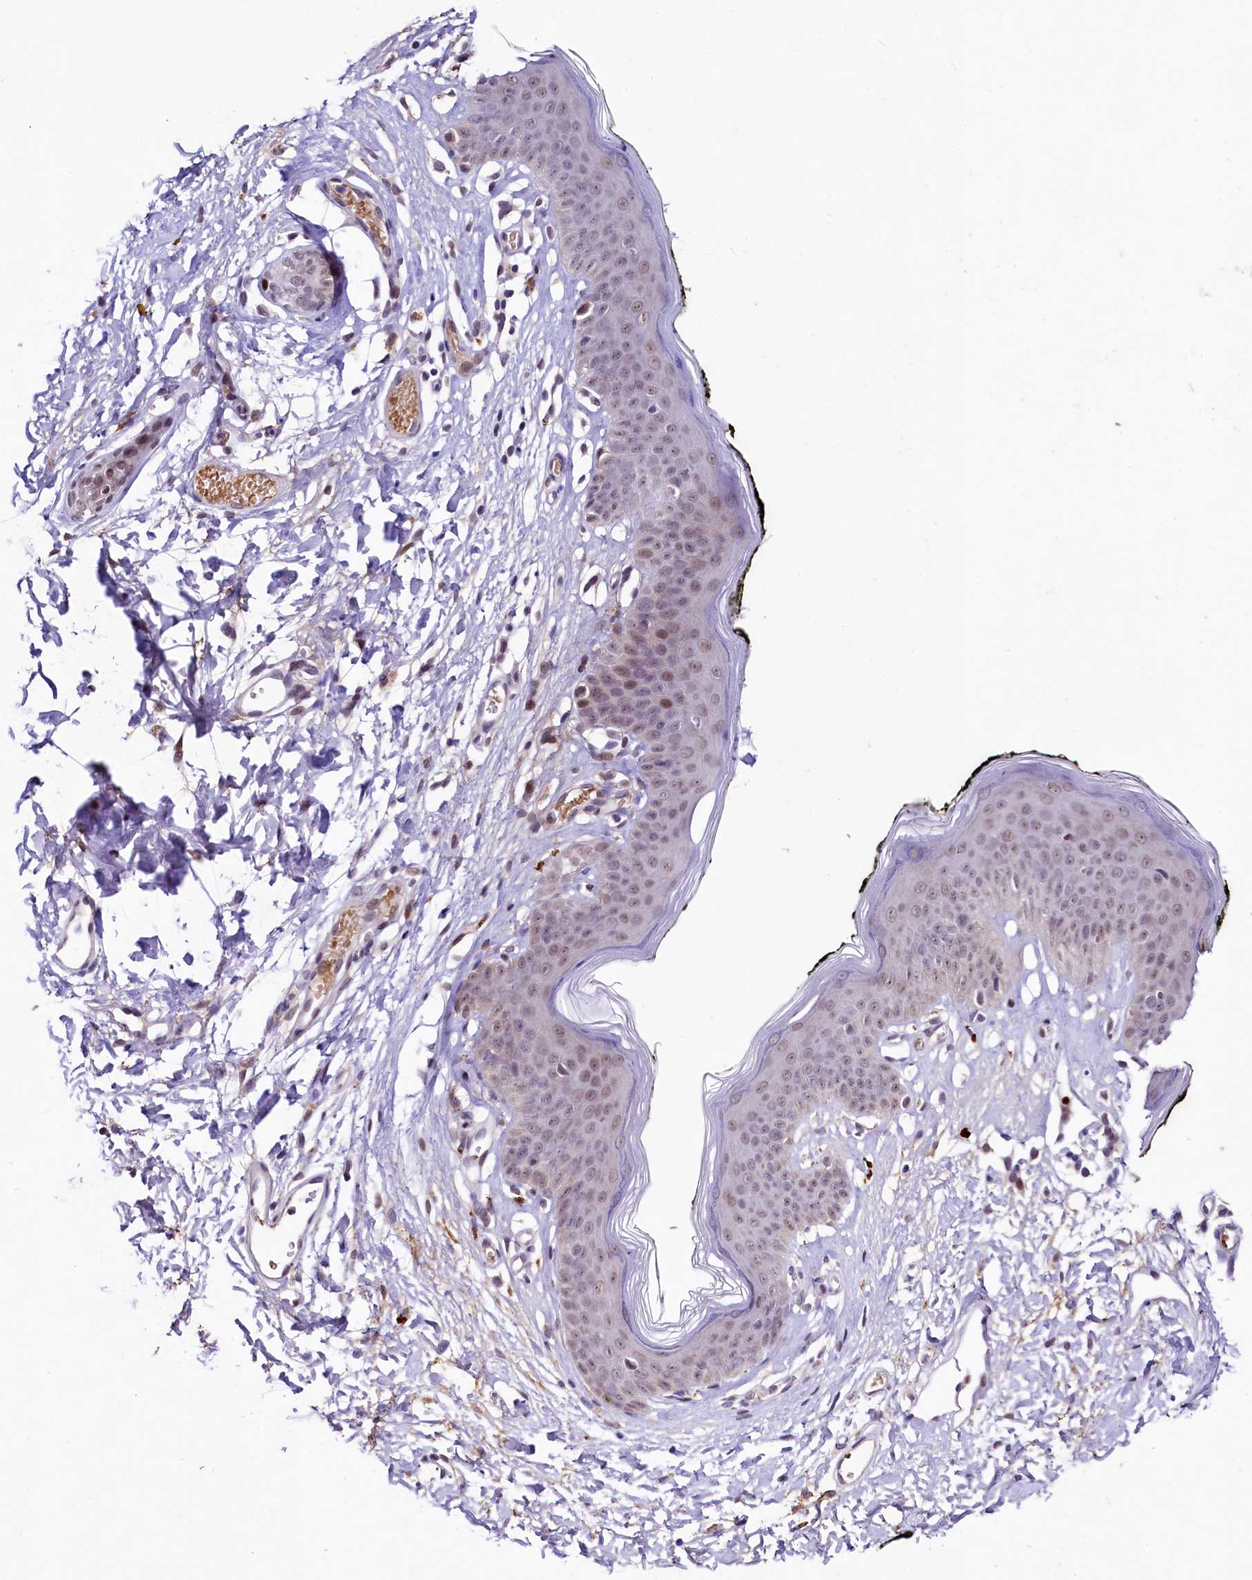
{"staining": {"intensity": "moderate", "quantity": "25%-75%", "location": "nuclear"}, "tissue": "skin", "cell_type": "Epidermal cells", "image_type": "normal", "snomed": [{"axis": "morphology", "description": "Normal tissue, NOS"}, {"axis": "morphology", "description": "Inflammation, NOS"}, {"axis": "topography", "description": "Vulva"}], "caption": "Immunohistochemical staining of benign human skin demonstrates medium levels of moderate nuclear staining in about 25%-75% of epidermal cells. Nuclei are stained in blue.", "gene": "LEUTX", "patient": {"sex": "female", "age": 84}}